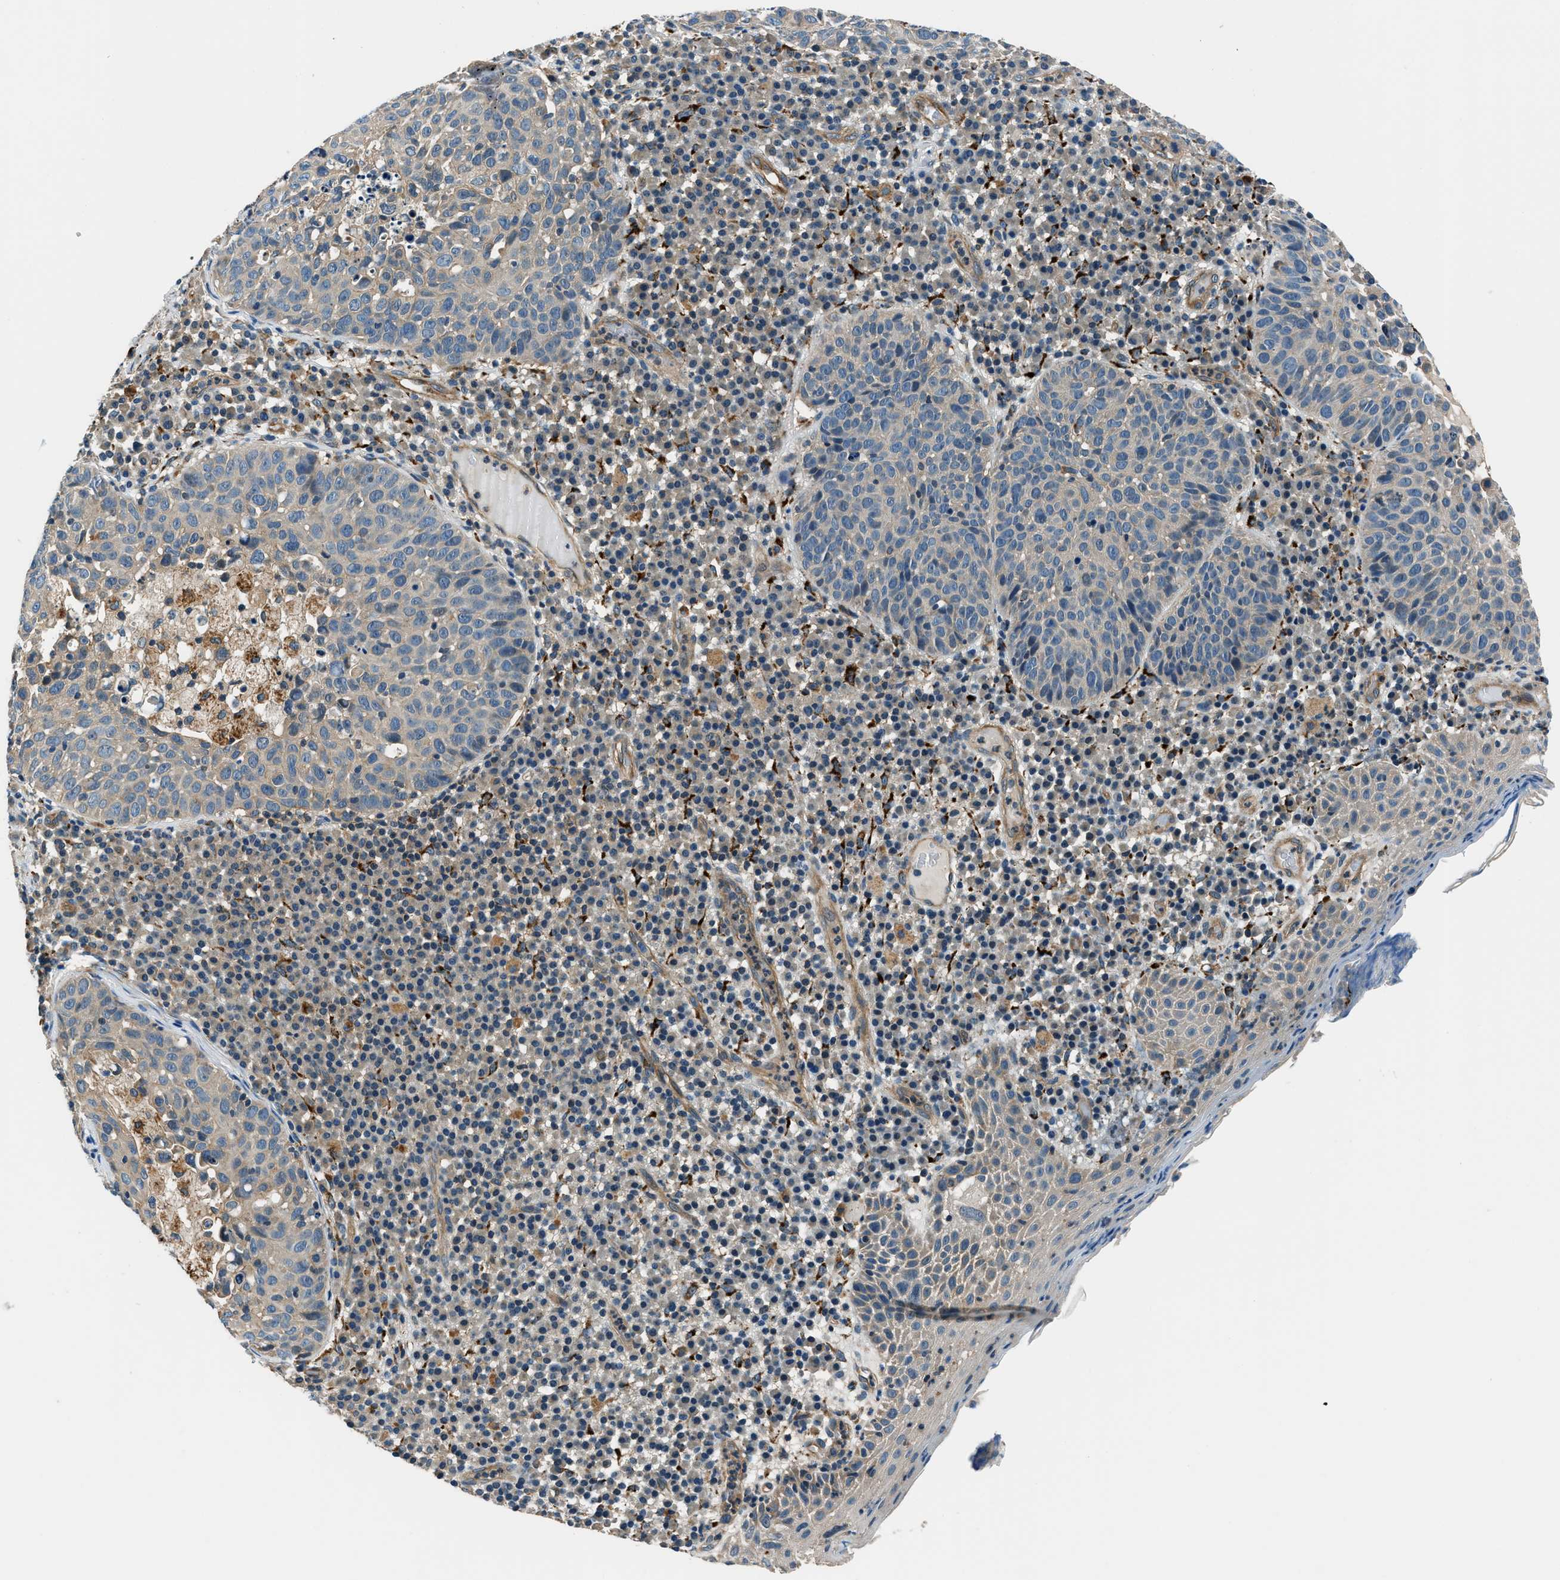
{"staining": {"intensity": "weak", "quantity": "<25%", "location": "cytoplasmic/membranous"}, "tissue": "skin cancer", "cell_type": "Tumor cells", "image_type": "cancer", "snomed": [{"axis": "morphology", "description": "Squamous cell carcinoma in situ, NOS"}, {"axis": "morphology", "description": "Squamous cell carcinoma, NOS"}, {"axis": "topography", "description": "Skin"}], "caption": "An immunohistochemistry (IHC) micrograph of skin cancer is shown. There is no staining in tumor cells of skin cancer.", "gene": "SLC19A2", "patient": {"sex": "male", "age": 93}}